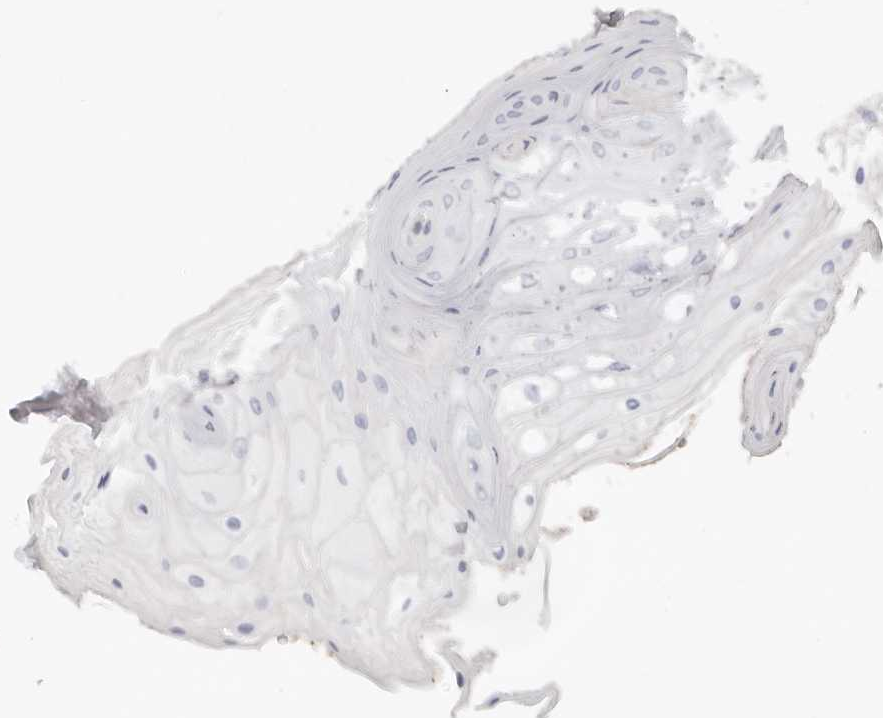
{"staining": {"intensity": "moderate", "quantity": "<25%", "location": "cytoplasmic/membranous"}, "tissue": "oral mucosa", "cell_type": "Squamous epithelial cells", "image_type": "normal", "snomed": [{"axis": "morphology", "description": "Normal tissue, NOS"}, {"axis": "morphology", "description": "Squamous cell carcinoma, NOS"}, {"axis": "topography", "description": "Skeletal muscle"}, {"axis": "topography", "description": "Oral tissue"}, {"axis": "topography", "description": "Salivary gland"}, {"axis": "topography", "description": "Head-Neck"}], "caption": "Immunohistochemical staining of unremarkable oral mucosa demonstrates moderate cytoplasmic/membranous protein expression in about <25% of squamous epithelial cells. (DAB IHC, brown staining for protein, blue staining for nuclei).", "gene": "TMEM63B", "patient": {"sex": "male", "age": 54}}